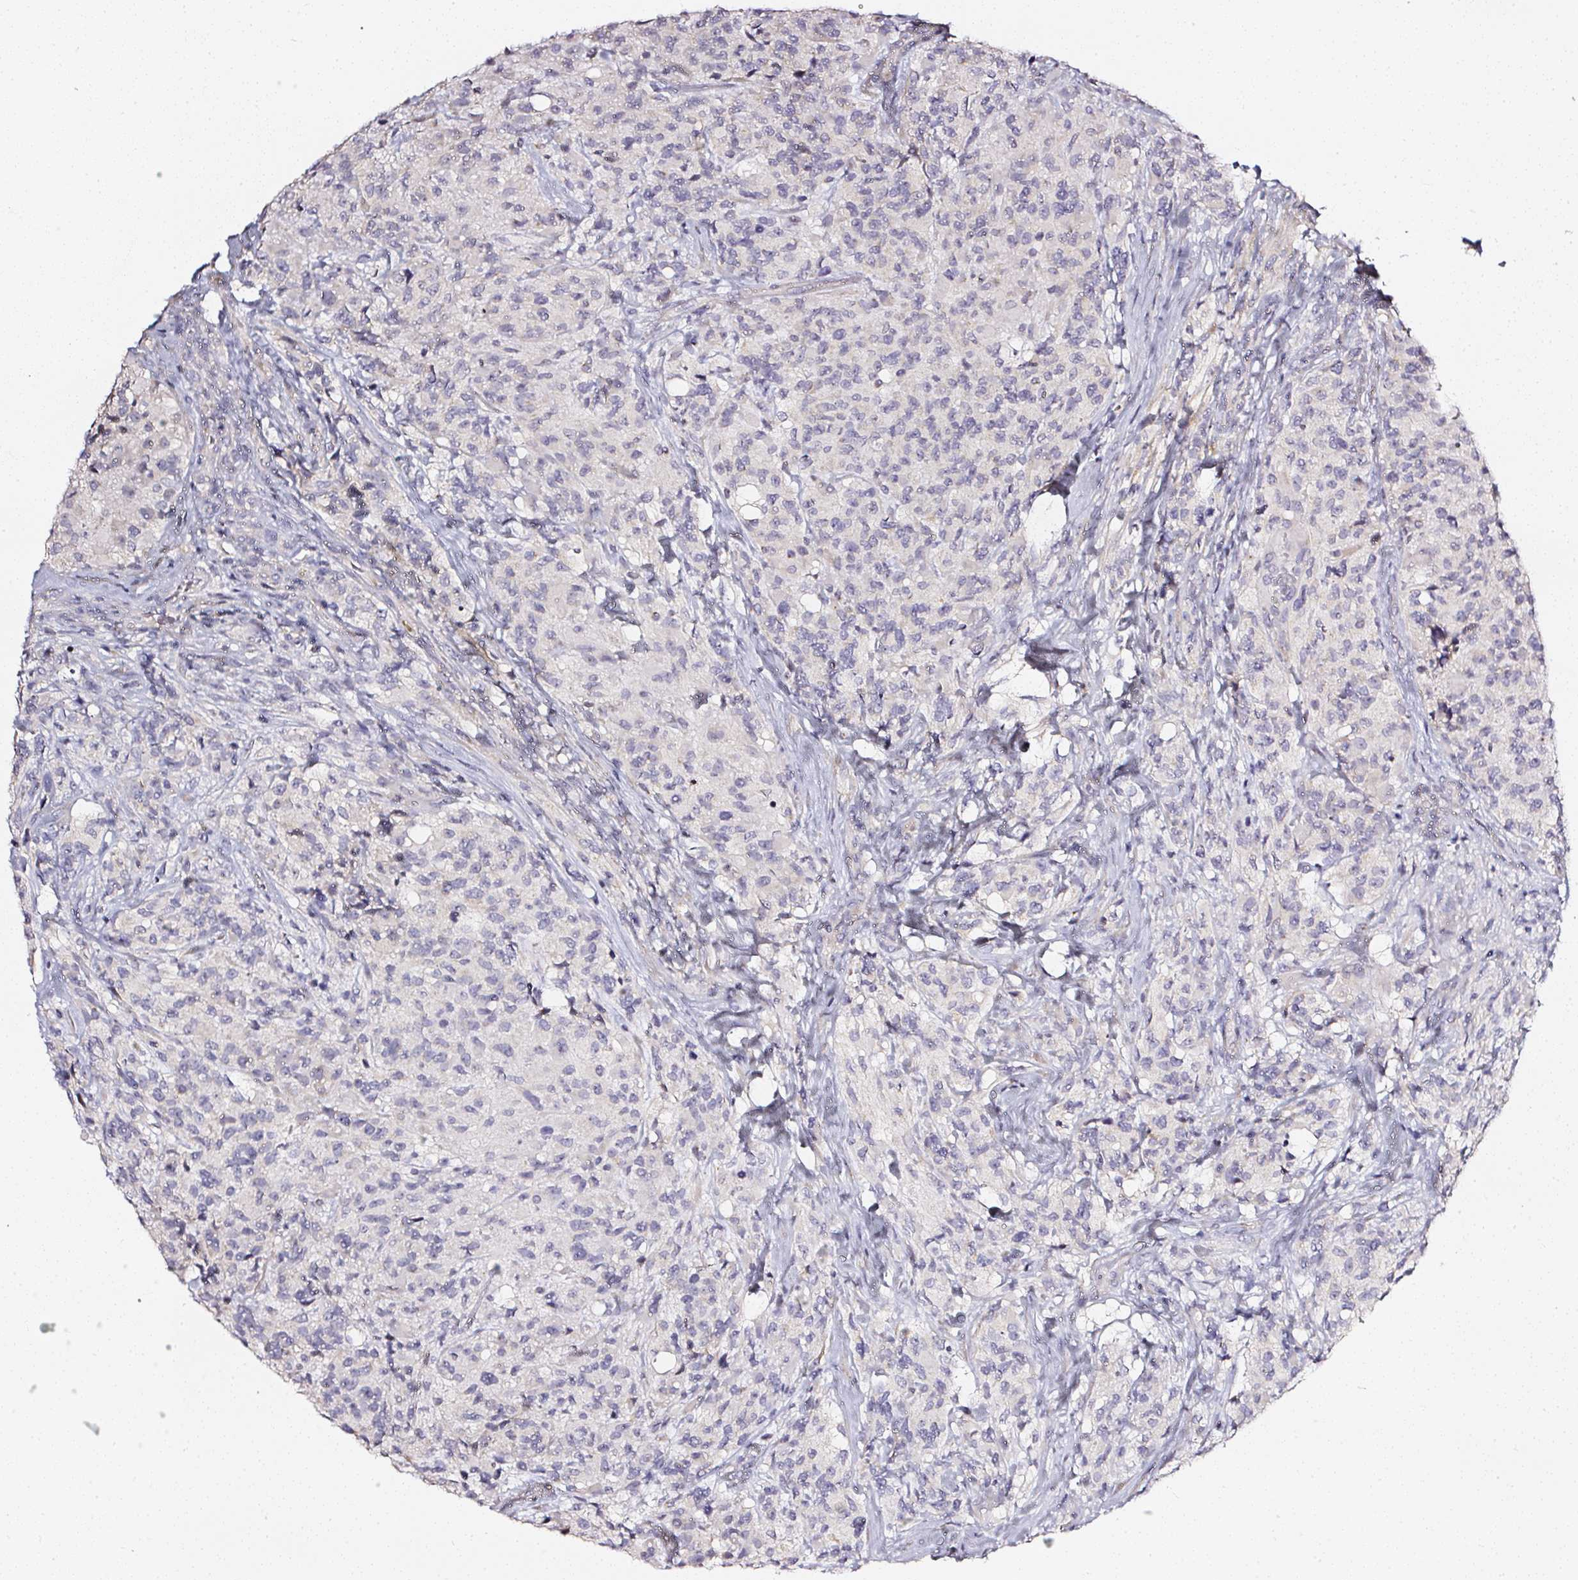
{"staining": {"intensity": "negative", "quantity": "none", "location": "none"}, "tissue": "glioma", "cell_type": "Tumor cells", "image_type": "cancer", "snomed": [{"axis": "morphology", "description": "Glioma, malignant, High grade"}, {"axis": "topography", "description": "Brain"}], "caption": "Tumor cells are negative for protein expression in human malignant glioma (high-grade).", "gene": "NTRK1", "patient": {"sex": "female", "age": 67}}